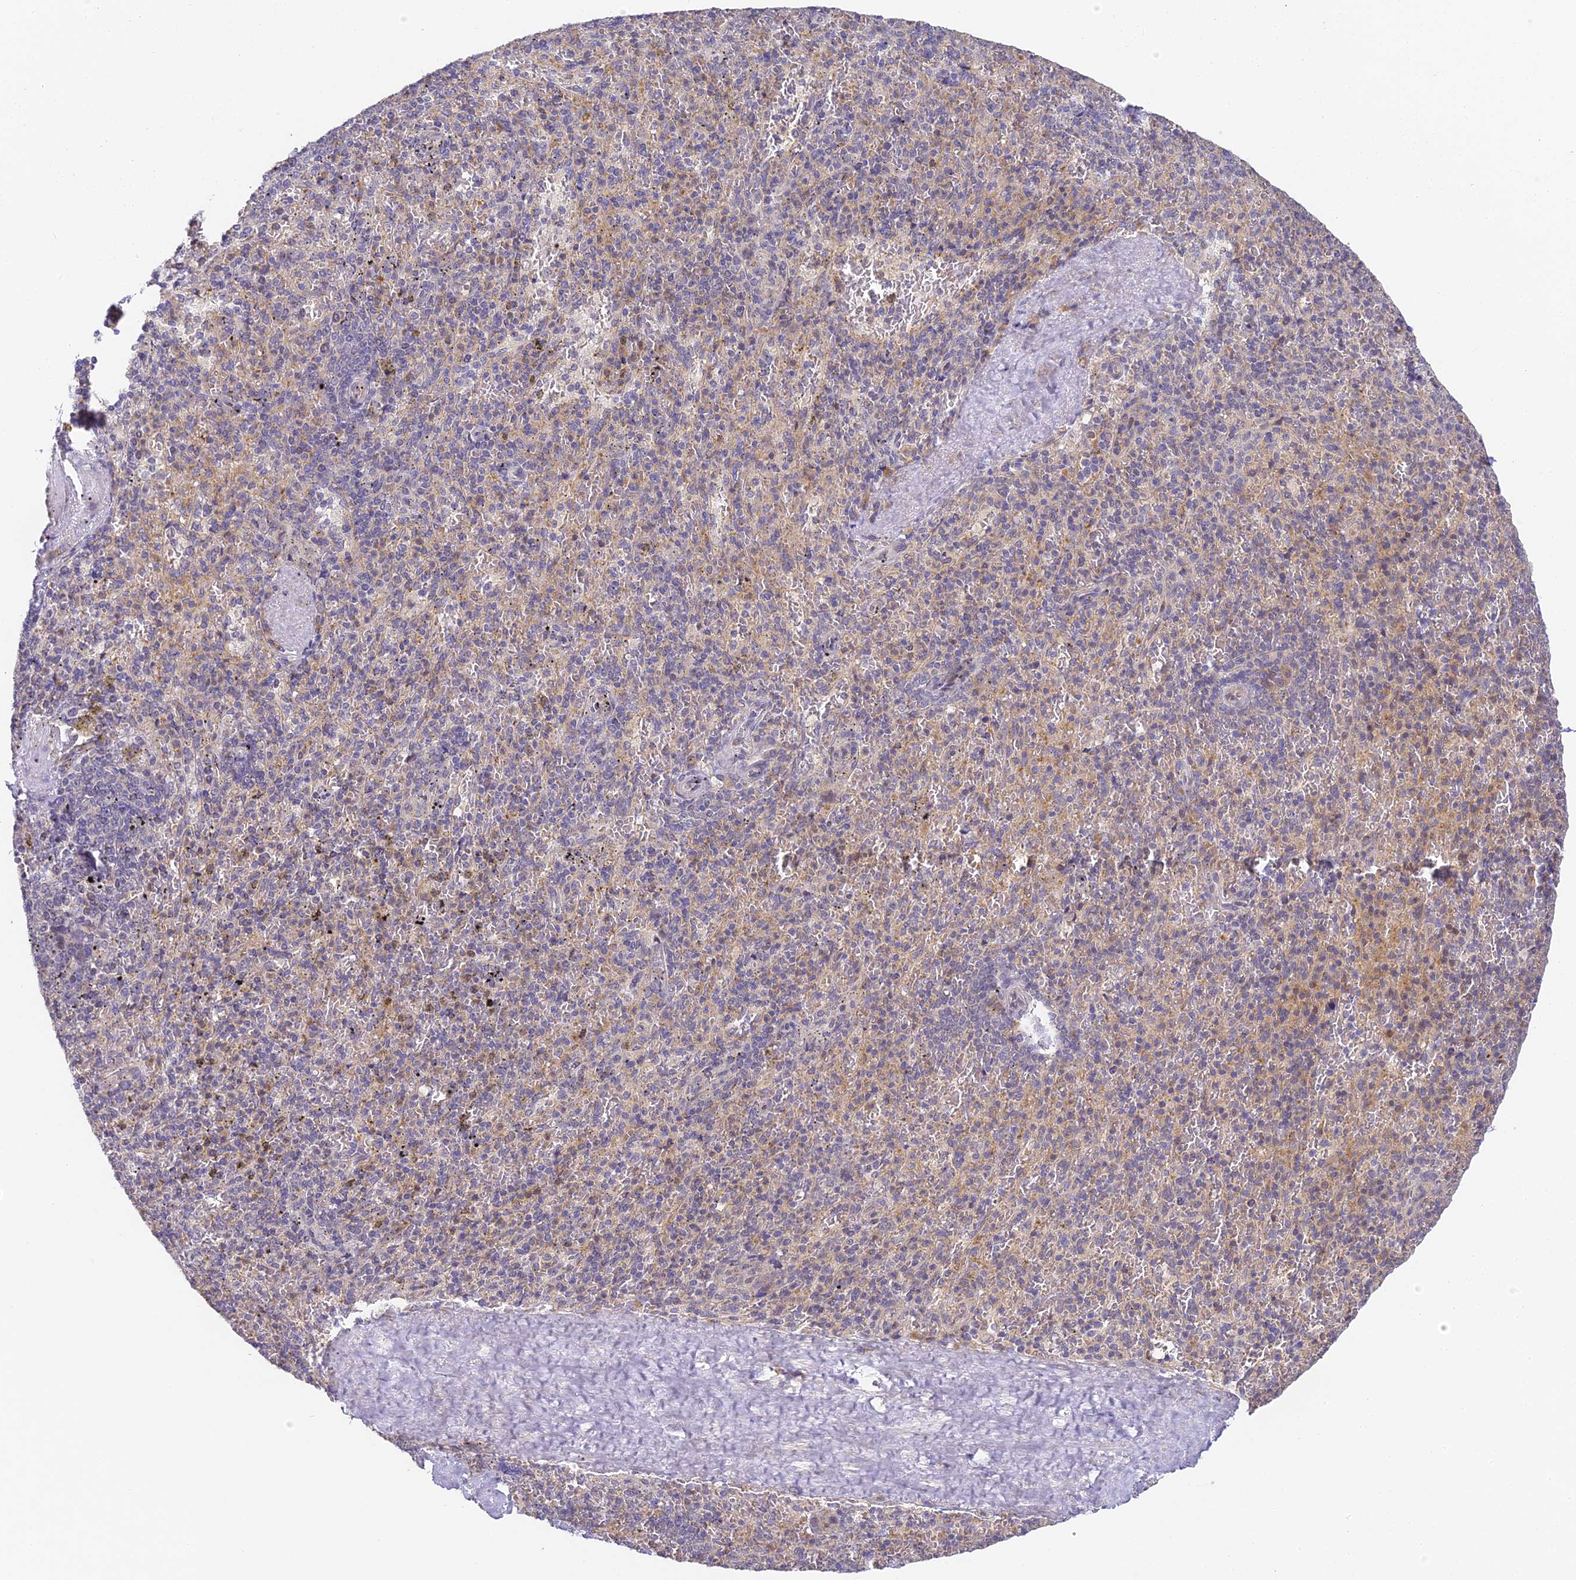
{"staining": {"intensity": "weak", "quantity": "<25%", "location": "cytoplasmic/membranous"}, "tissue": "spleen", "cell_type": "Cells in red pulp", "image_type": "normal", "snomed": [{"axis": "morphology", "description": "Normal tissue, NOS"}, {"axis": "topography", "description": "Spleen"}], "caption": "The immunohistochemistry histopathology image has no significant positivity in cells in red pulp of spleen.", "gene": "DNAAF10", "patient": {"sex": "male", "age": 82}}